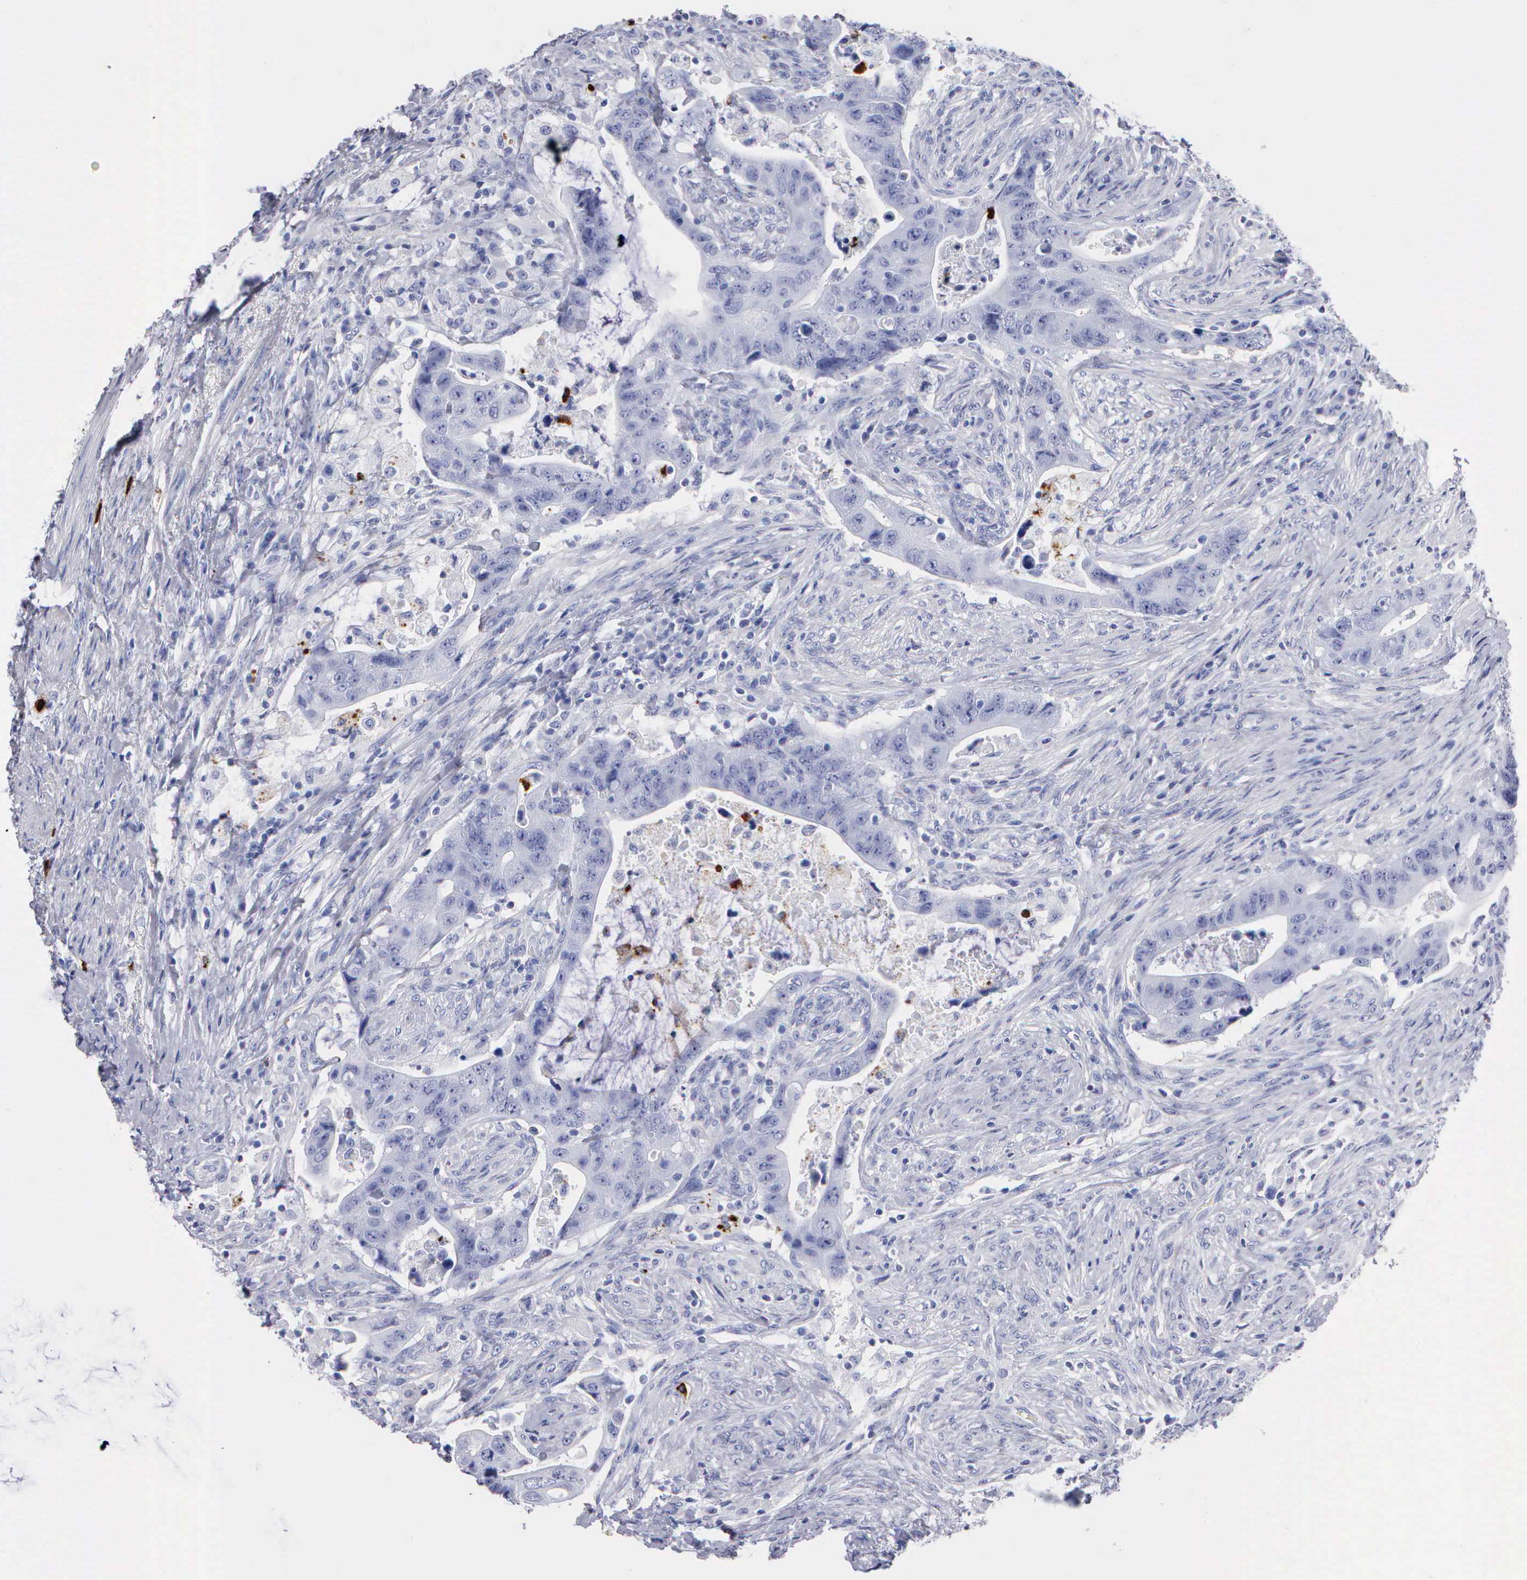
{"staining": {"intensity": "negative", "quantity": "none", "location": "none"}, "tissue": "colorectal cancer", "cell_type": "Tumor cells", "image_type": "cancer", "snomed": [{"axis": "morphology", "description": "Adenocarcinoma, NOS"}, {"axis": "topography", "description": "Rectum"}], "caption": "Protein analysis of adenocarcinoma (colorectal) demonstrates no significant expression in tumor cells.", "gene": "CTSG", "patient": {"sex": "female", "age": 71}}